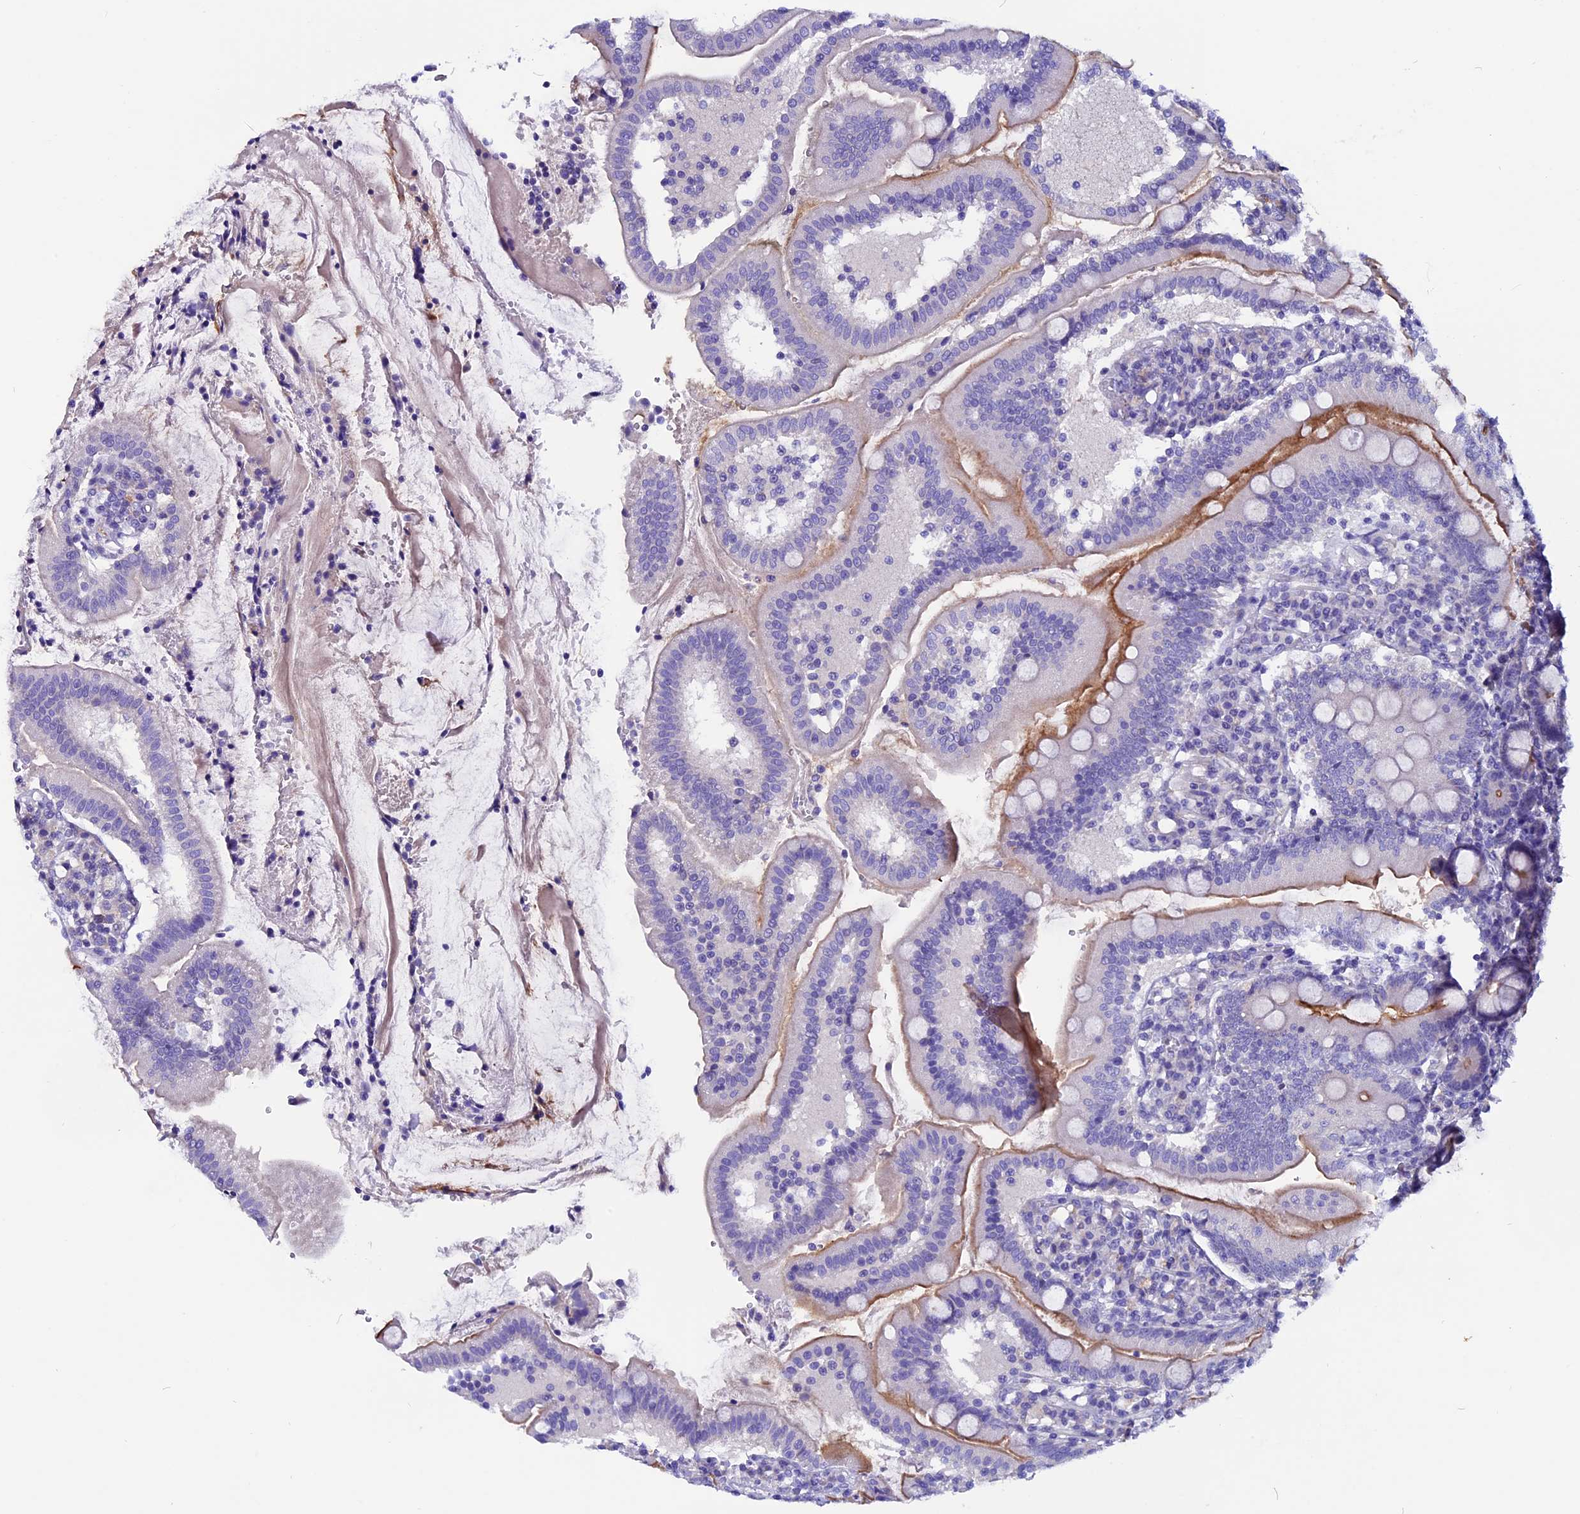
{"staining": {"intensity": "strong", "quantity": "25%-75%", "location": "cytoplasmic/membranous"}, "tissue": "duodenum", "cell_type": "Glandular cells", "image_type": "normal", "snomed": [{"axis": "morphology", "description": "Normal tissue, NOS"}, {"axis": "topography", "description": "Duodenum"}], "caption": "The image demonstrates immunohistochemical staining of normal duodenum. There is strong cytoplasmic/membranous positivity is present in approximately 25%-75% of glandular cells.", "gene": "CCBE1", "patient": {"sex": "female", "age": 67}}